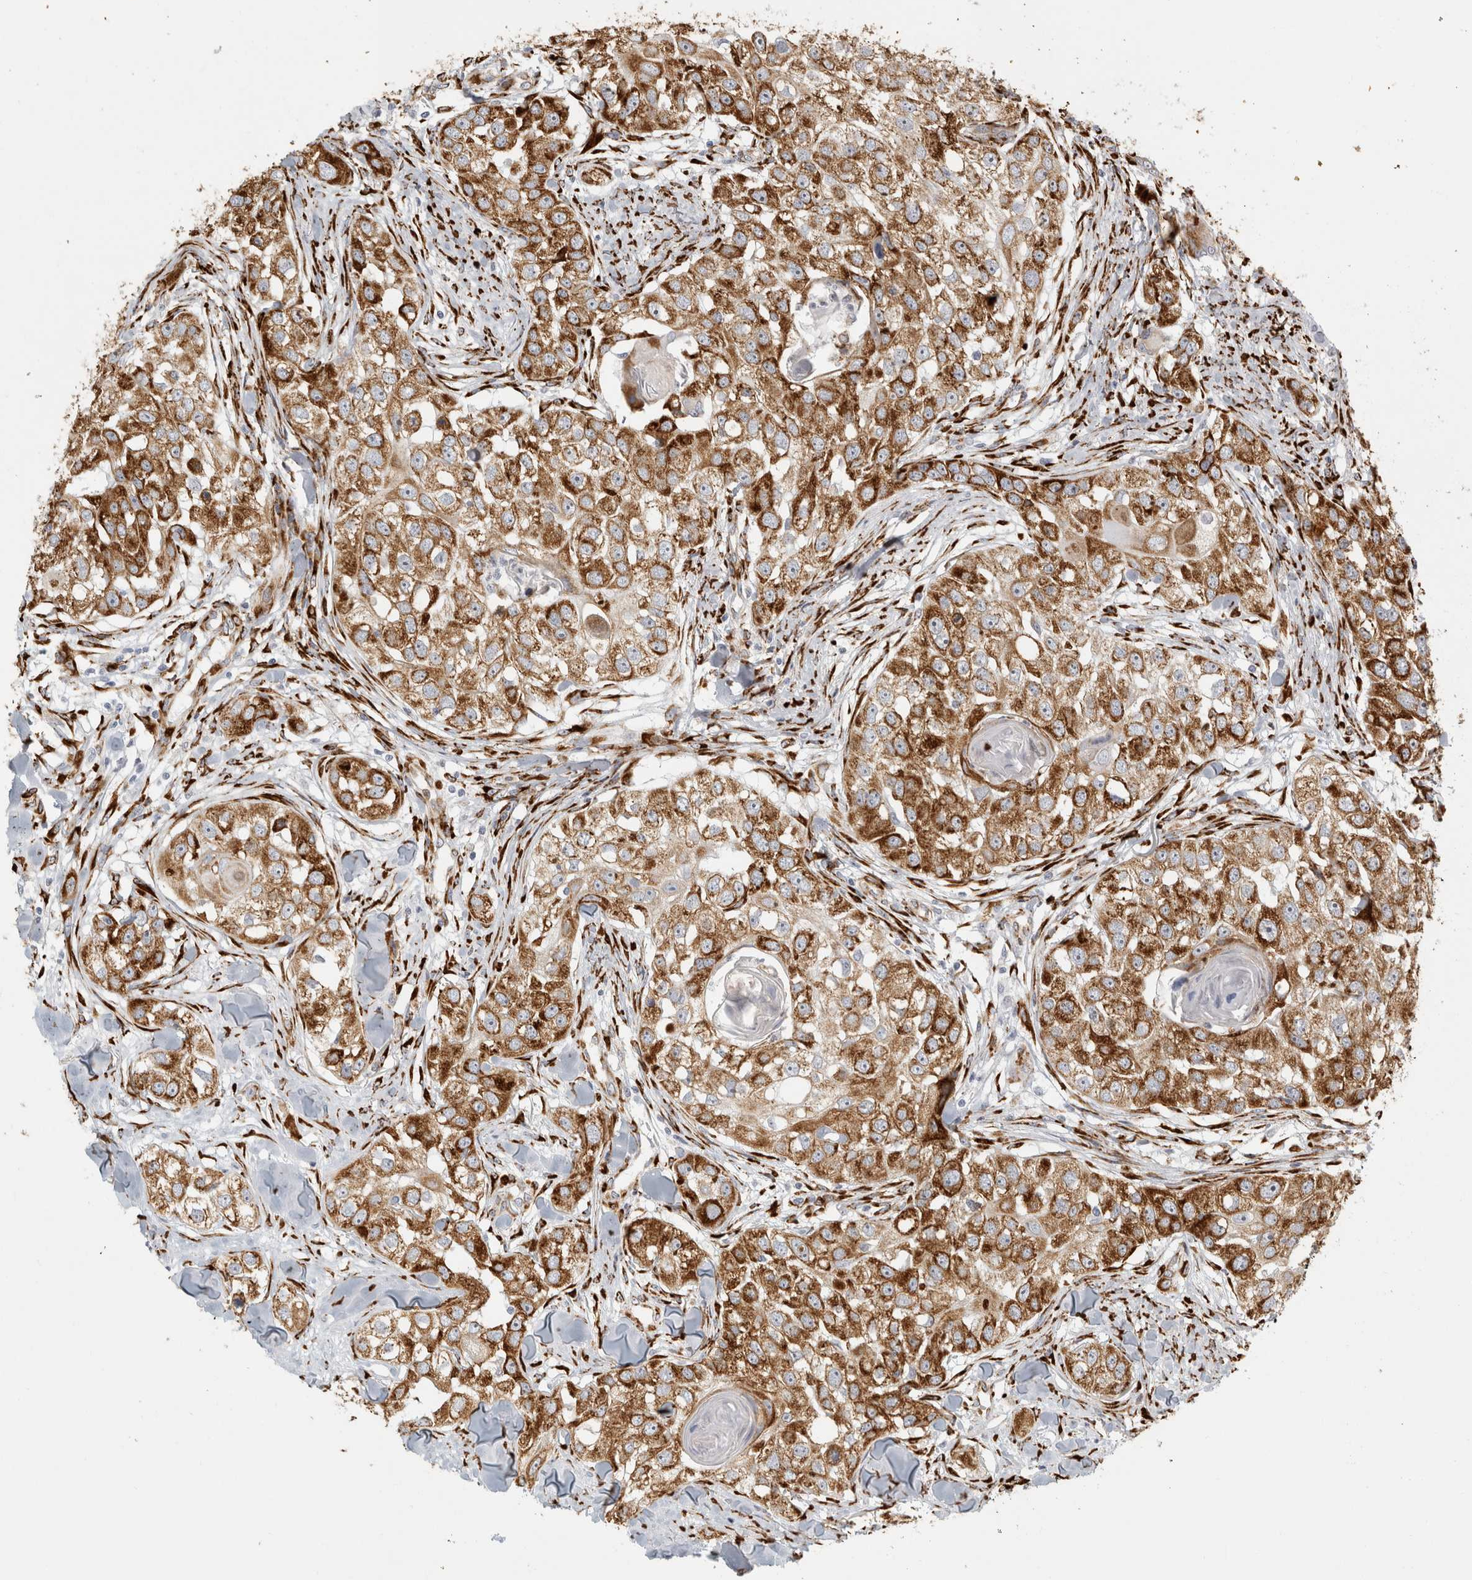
{"staining": {"intensity": "moderate", "quantity": ">75%", "location": "cytoplasmic/membranous"}, "tissue": "head and neck cancer", "cell_type": "Tumor cells", "image_type": "cancer", "snomed": [{"axis": "morphology", "description": "Normal tissue, NOS"}, {"axis": "morphology", "description": "Squamous cell carcinoma, NOS"}, {"axis": "topography", "description": "Skeletal muscle"}, {"axis": "topography", "description": "Head-Neck"}], "caption": "IHC image of neoplastic tissue: head and neck cancer stained using immunohistochemistry (IHC) displays medium levels of moderate protein expression localized specifically in the cytoplasmic/membranous of tumor cells, appearing as a cytoplasmic/membranous brown color.", "gene": "OSTN", "patient": {"sex": "male", "age": 51}}